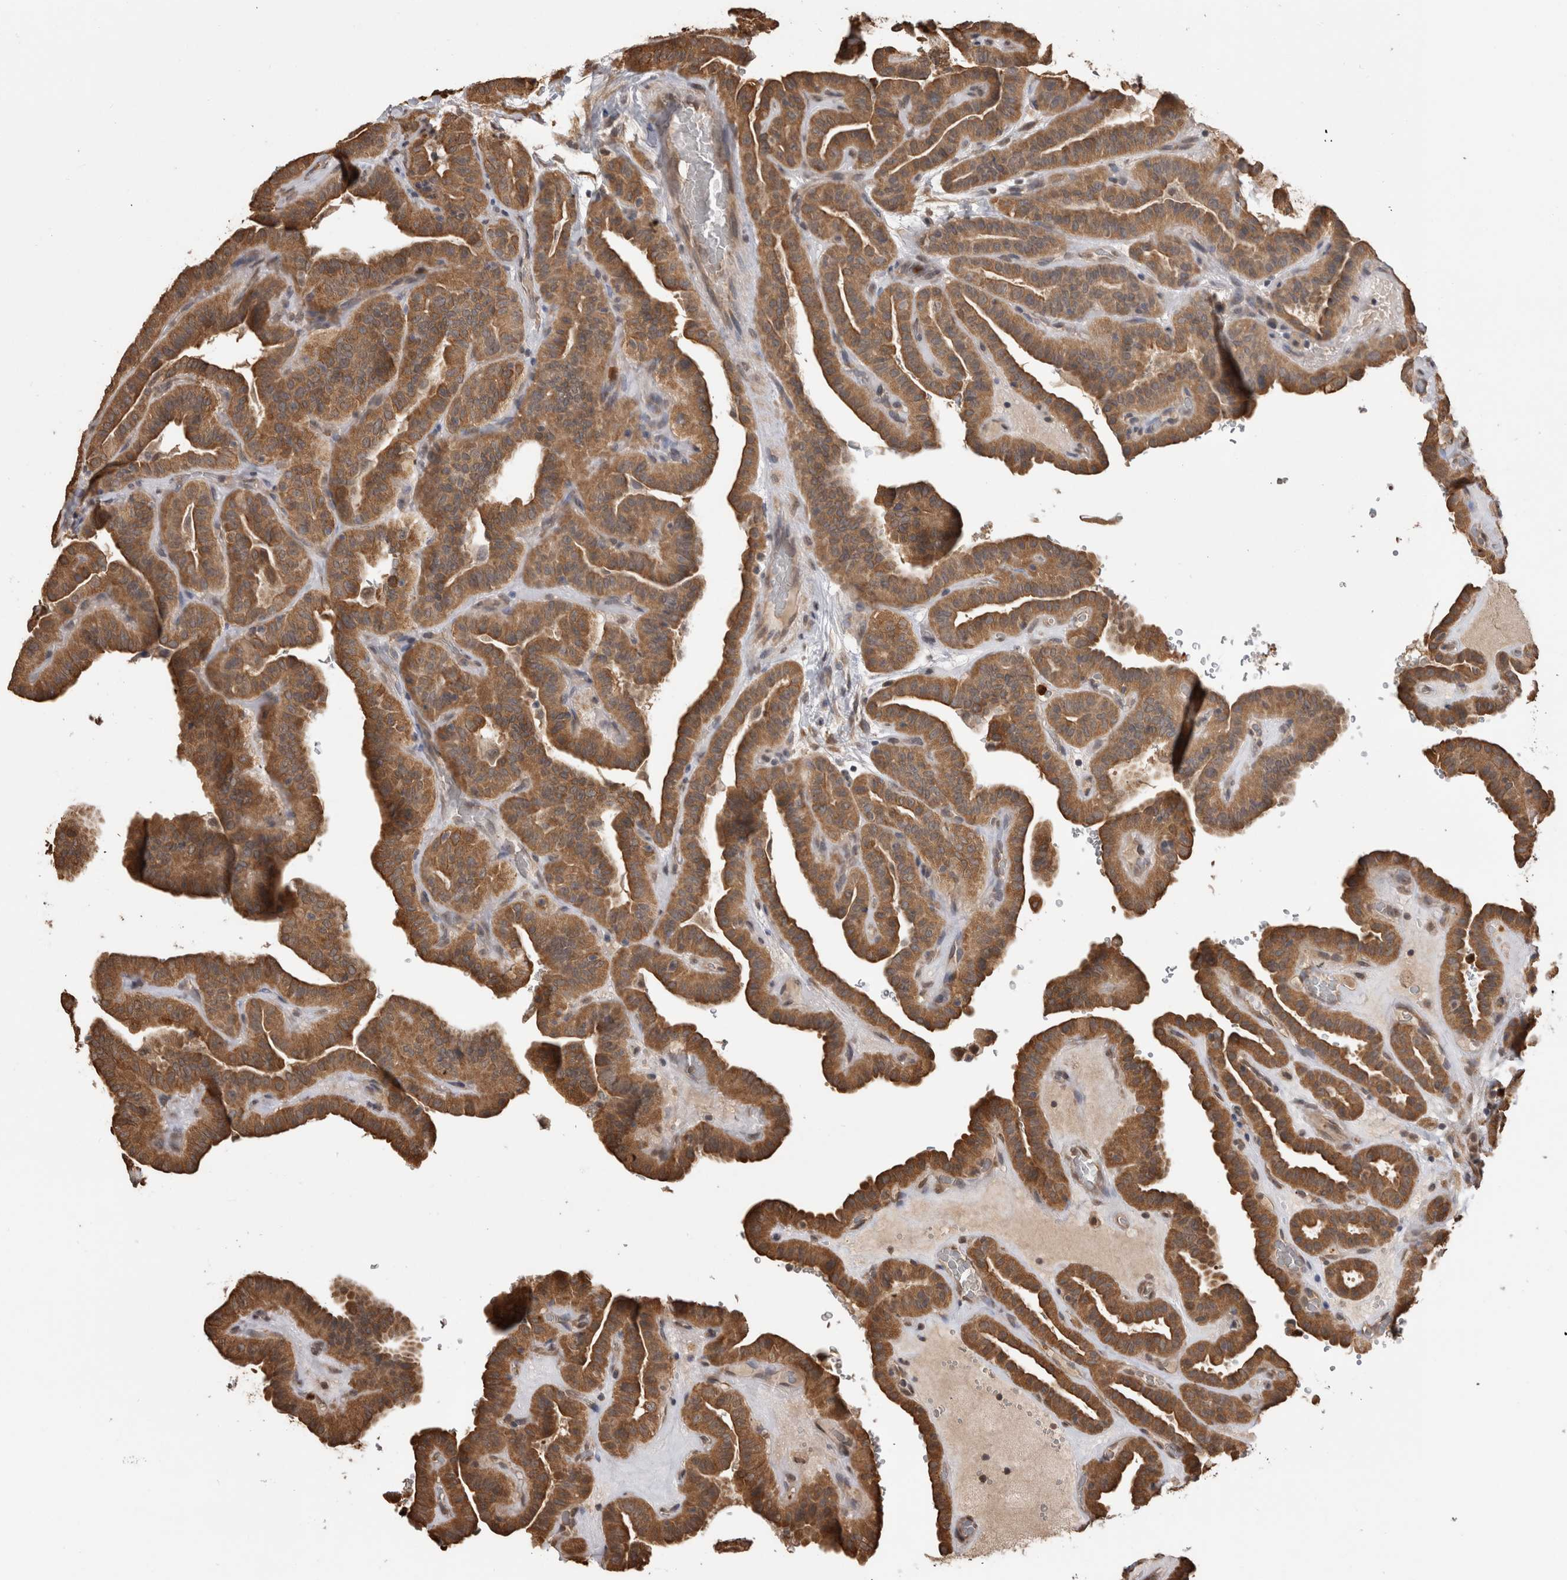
{"staining": {"intensity": "moderate", "quantity": ">75%", "location": "cytoplasmic/membranous"}, "tissue": "thyroid cancer", "cell_type": "Tumor cells", "image_type": "cancer", "snomed": [{"axis": "morphology", "description": "Papillary adenocarcinoma, NOS"}, {"axis": "topography", "description": "Thyroid gland"}], "caption": "IHC micrograph of neoplastic tissue: thyroid papillary adenocarcinoma stained using immunohistochemistry (IHC) reveals medium levels of moderate protein expression localized specifically in the cytoplasmic/membranous of tumor cells, appearing as a cytoplasmic/membranous brown color.", "gene": "PAK4", "patient": {"sex": "male", "age": 77}}